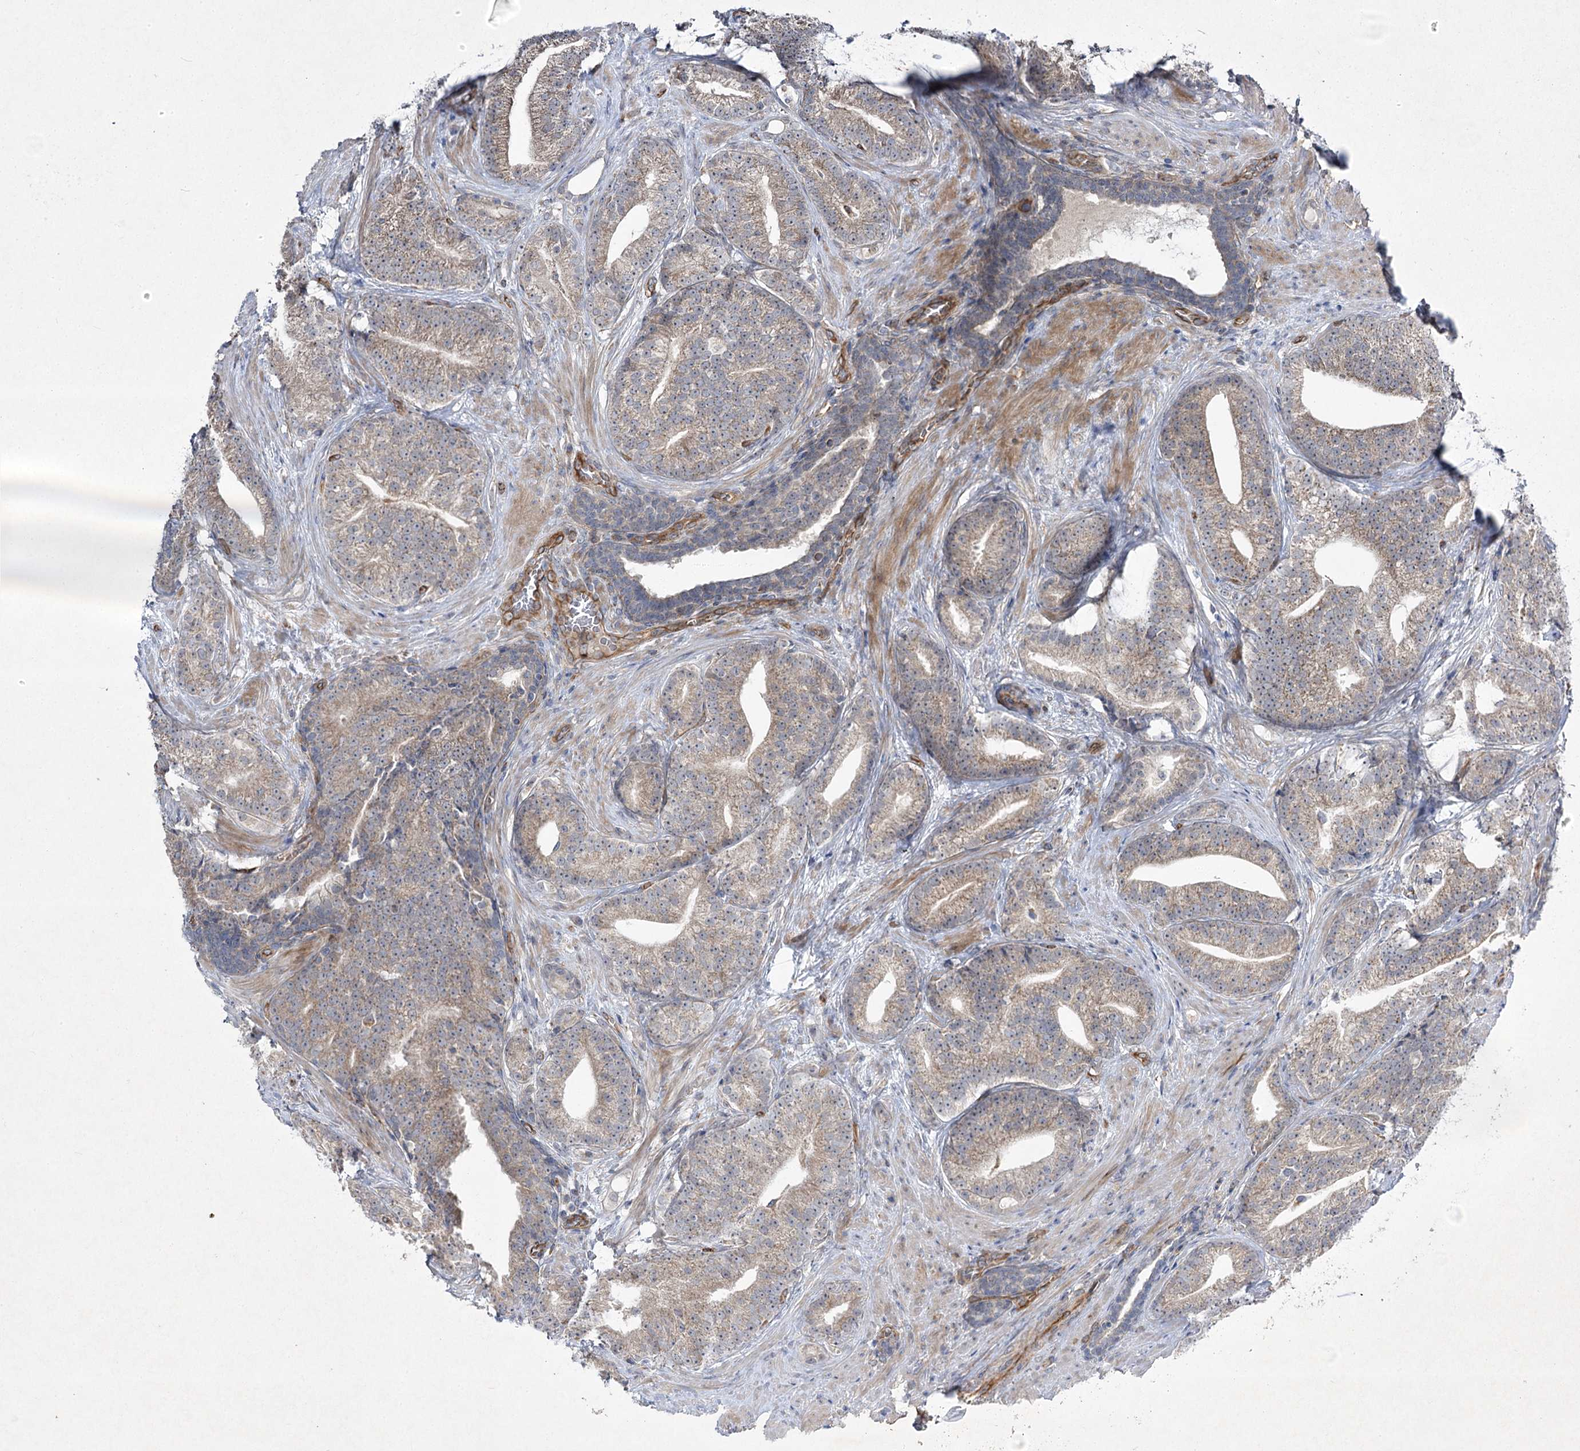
{"staining": {"intensity": "weak", "quantity": "25%-75%", "location": "cytoplasmic/membranous"}, "tissue": "prostate cancer", "cell_type": "Tumor cells", "image_type": "cancer", "snomed": [{"axis": "morphology", "description": "Adenocarcinoma, Low grade"}, {"axis": "topography", "description": "Prostate"}], "caption": "This is a photomicrograph of immunohistochemistry (IHC) staining of prostate low-grade adenocarcinoma, which shows weak staining in the cytoplasmic/membranous of tumor cells.", "gene": "KIAA0825", "patient": {"sex": "male", "age": 71}}